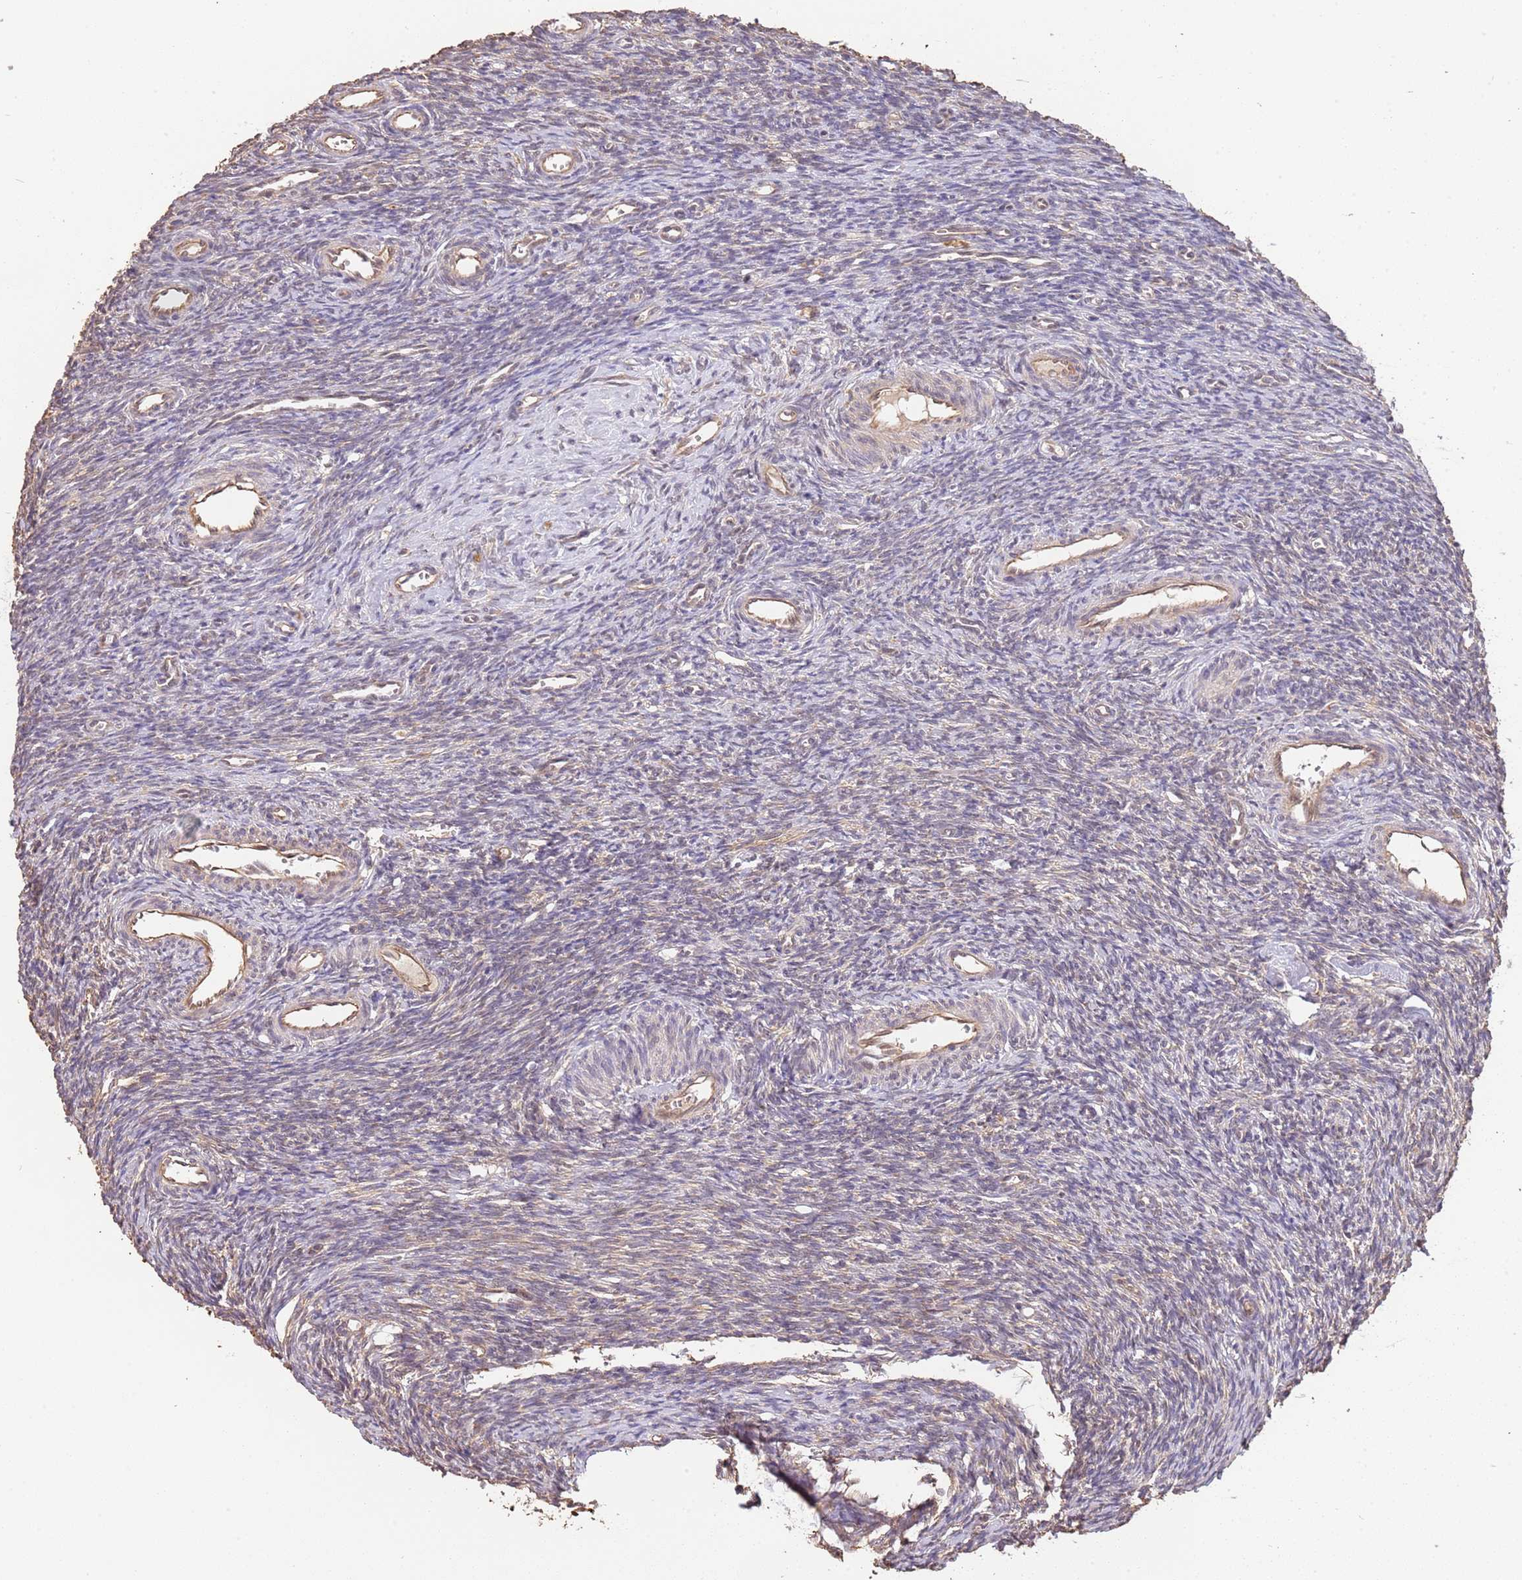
{"staining": {"intensity": "moderate", "quantity": "<25%", "location": "cytoplasmic/membranous"}, "tissue": "ovary", "cell_type": "Ovarian stroma cells", "image_type": "normal", "snomed": [{"axis": "morphology", "description": "Normal tissue, NOS"}, {"axis": "topography", "description": "Ovary"}], "caption": "The micrograph demonstrates staining of benign ovary, revealing moderate cytoplasmic/membranous protein positivity (brown color) within ovarian stroma cells. The staining was performed using DAB to visualize the protein expression in brown, while the nuclei were stained in blue with hematoxylin (Magnification: 20x).", "gene": "SURF2", "patient": {"sex": "female", "age": 39}}